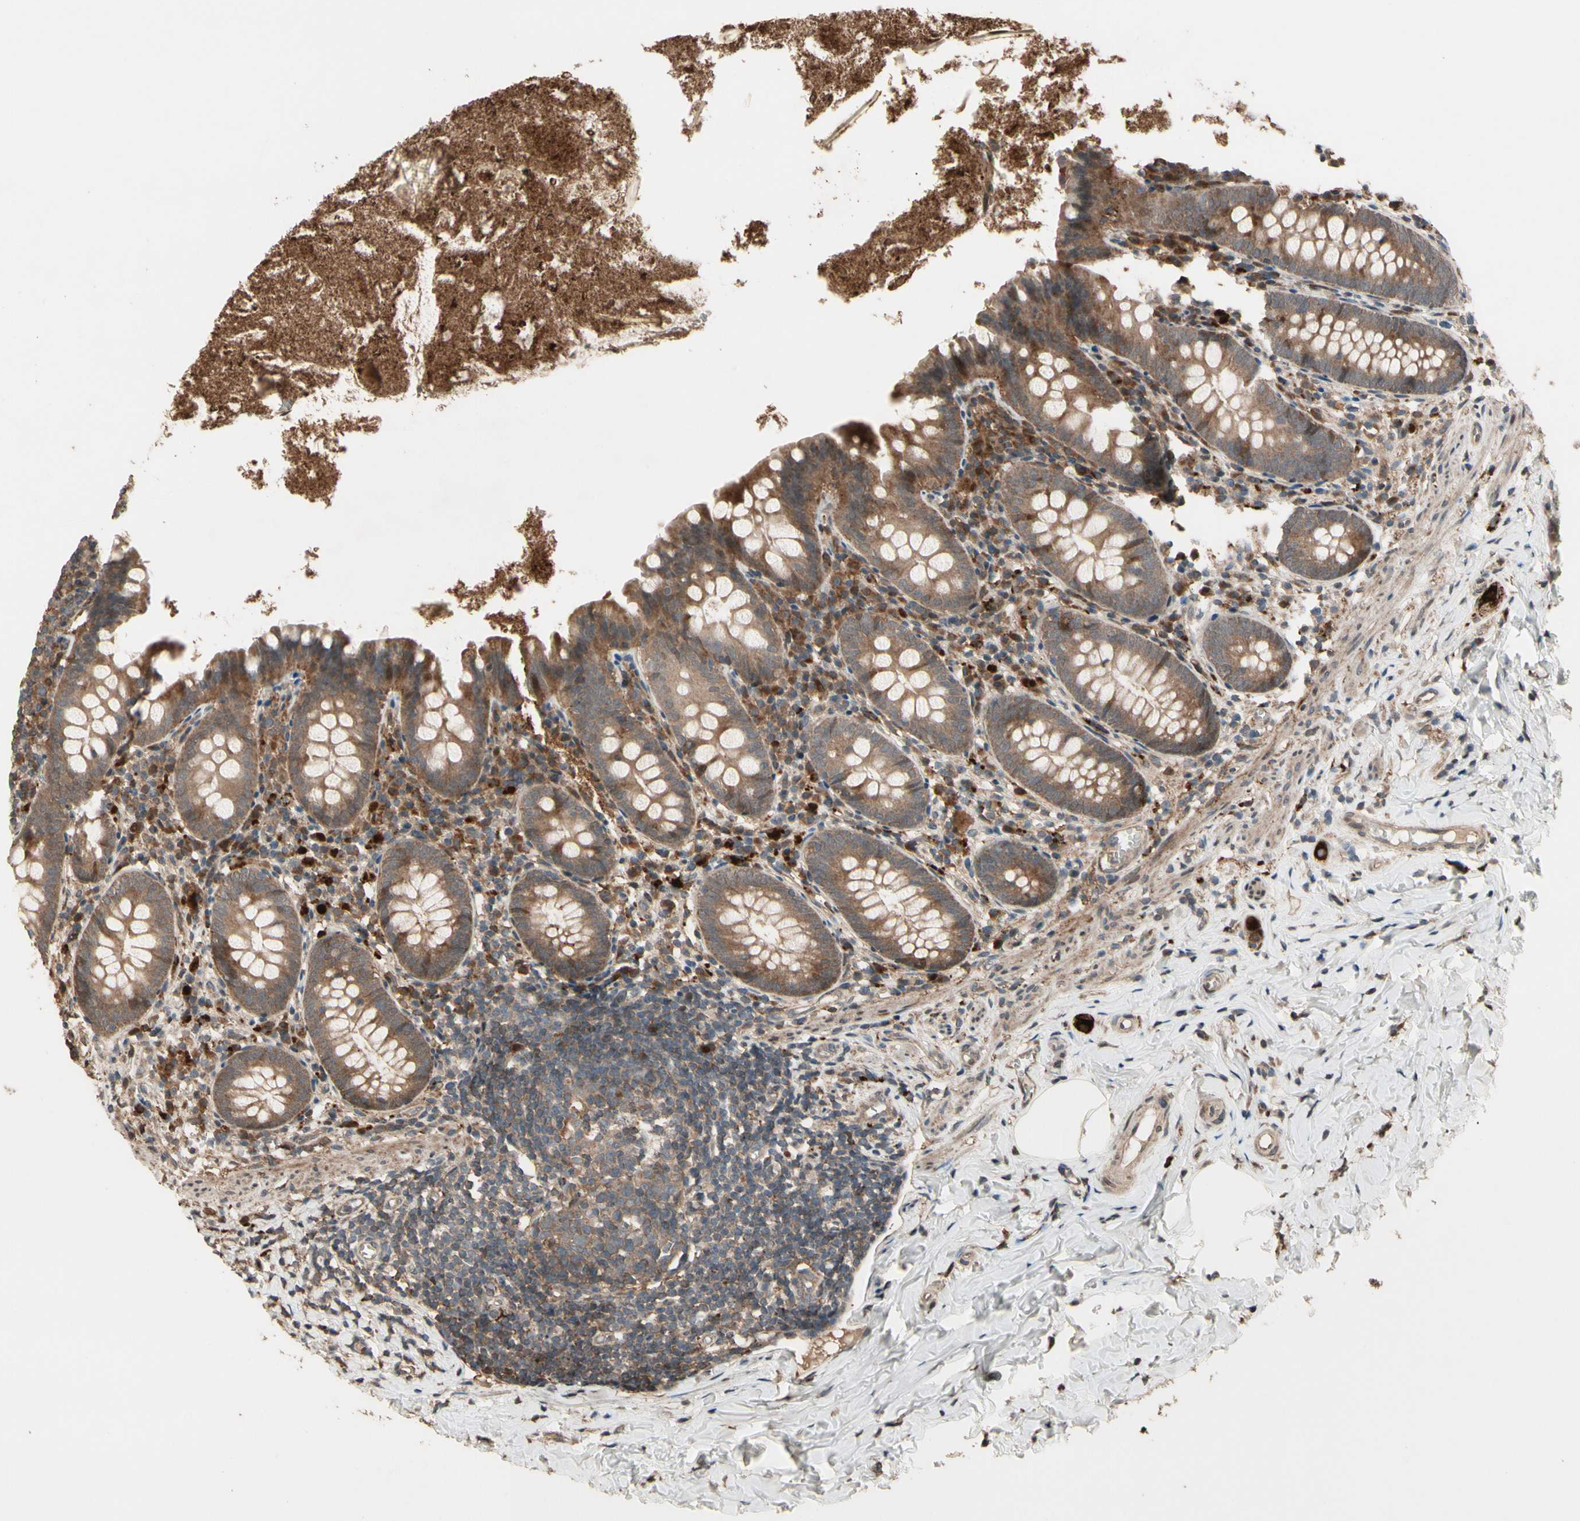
{"staining": {"intensity": "weak", "quantity": ">75%", "location": "cytoplasmic/membranous"}, "tissue": "appendix", "cell_type": "Glandular cells", "image_type": "normal", "snomed": [{"axis": "morphology", "description": "Normal tissue, NOS"}, {"axis": "topography", "description": "Appendix"}], "caption": "Appendix stained with DAB immunohistochemistry shows low levels of weak cytoplasmic/membranous positivity in about >75% of glandular cells.", "gene": "CSF1R", "patient": {"sex": "male", "age": 52}}